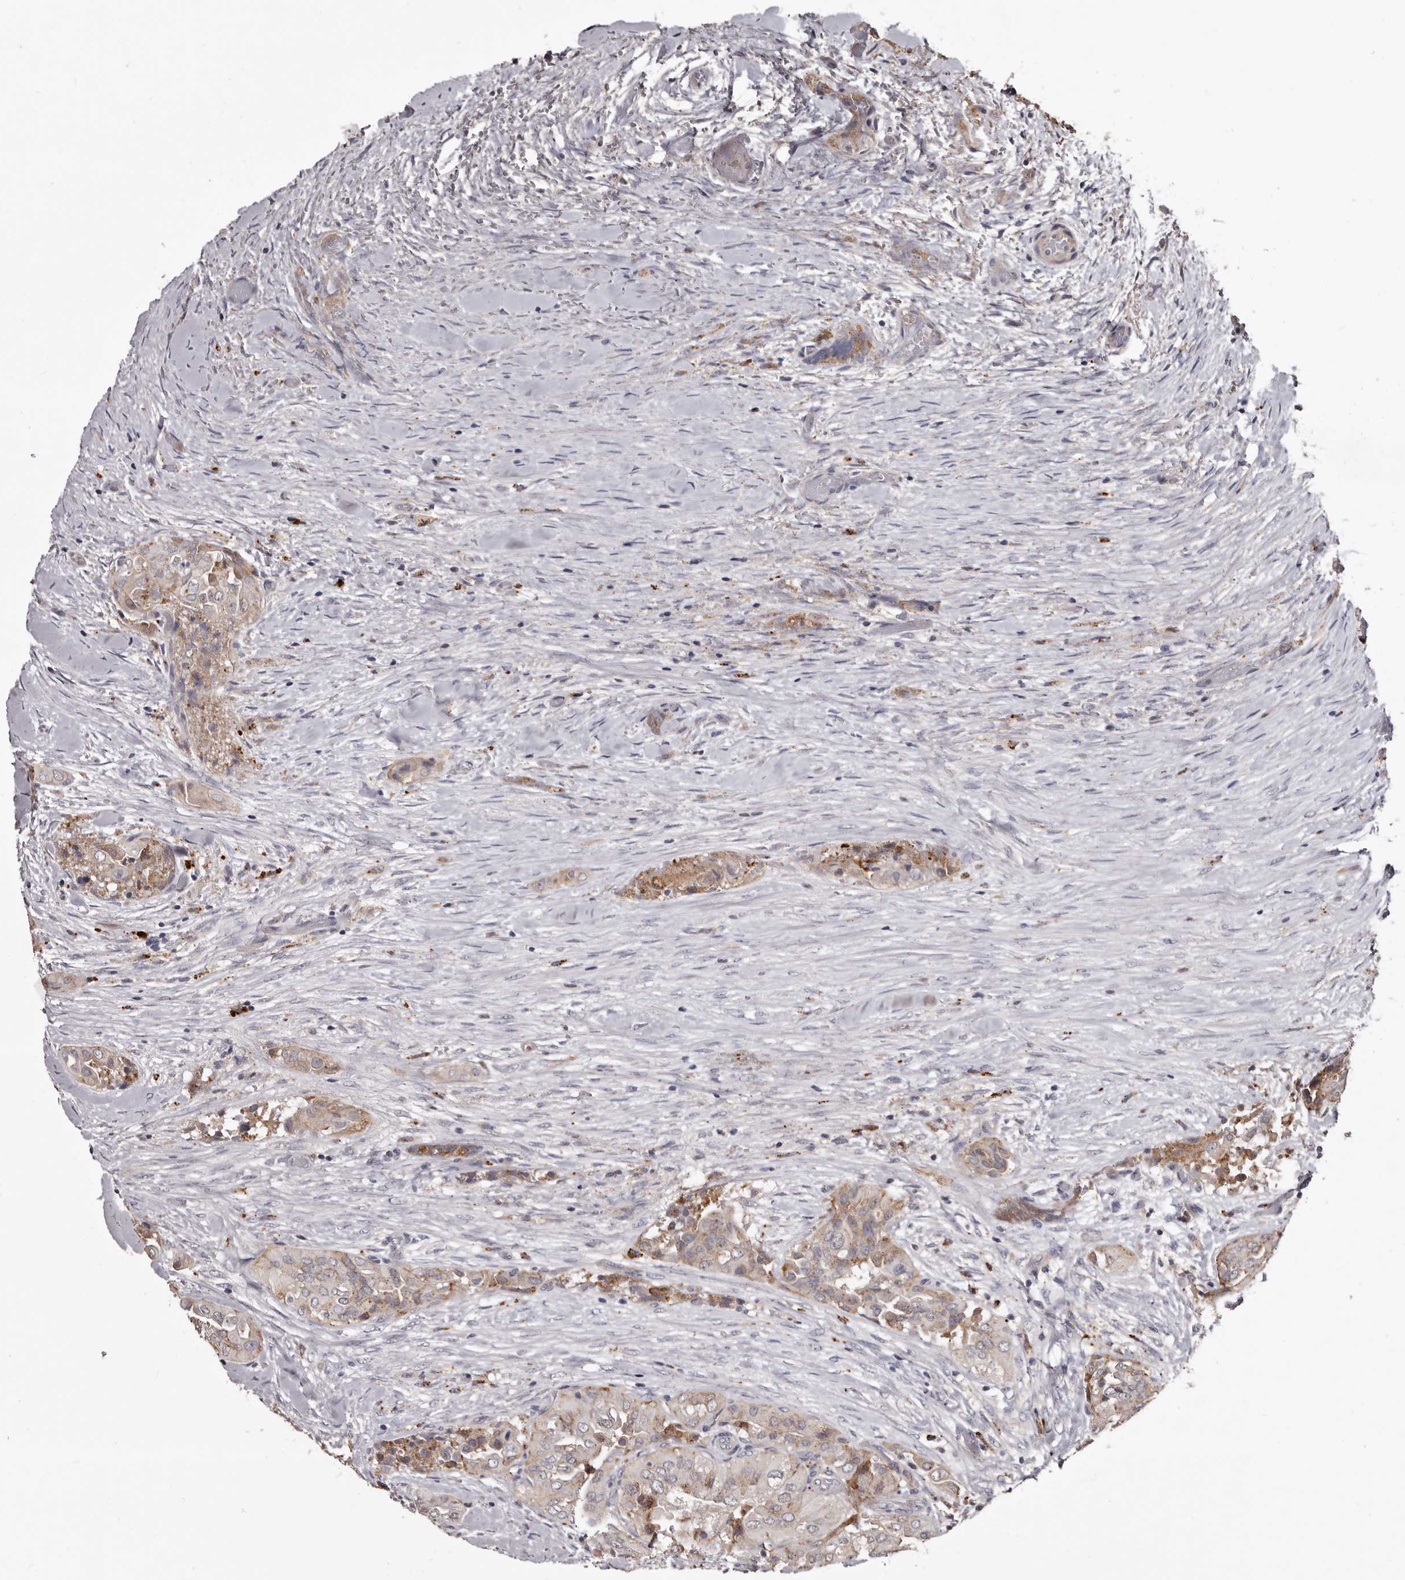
{"staining": {"intensity": "weak", "quantity": "25%-75%", "location": "cytoplasmic/membranous"}, "tissue": "thyroid cancer", "cell_type": "Tumor cells", "image_type": "cancer", "snomed": [{"axis": "morphology", "description": "Papillary adenocarcinoma, NOS"}, {"axis": "topography", "description": "Thyroid gland"}], "caption": "This is a photomicrograph of IHC staining of thyroid papillary adenocarcinoma, which shows weak expression in the cytoplasmic/membranous of tumor cells.", "gene": "SLC10A4", "patient": {"sex": "female", "age": 59}}